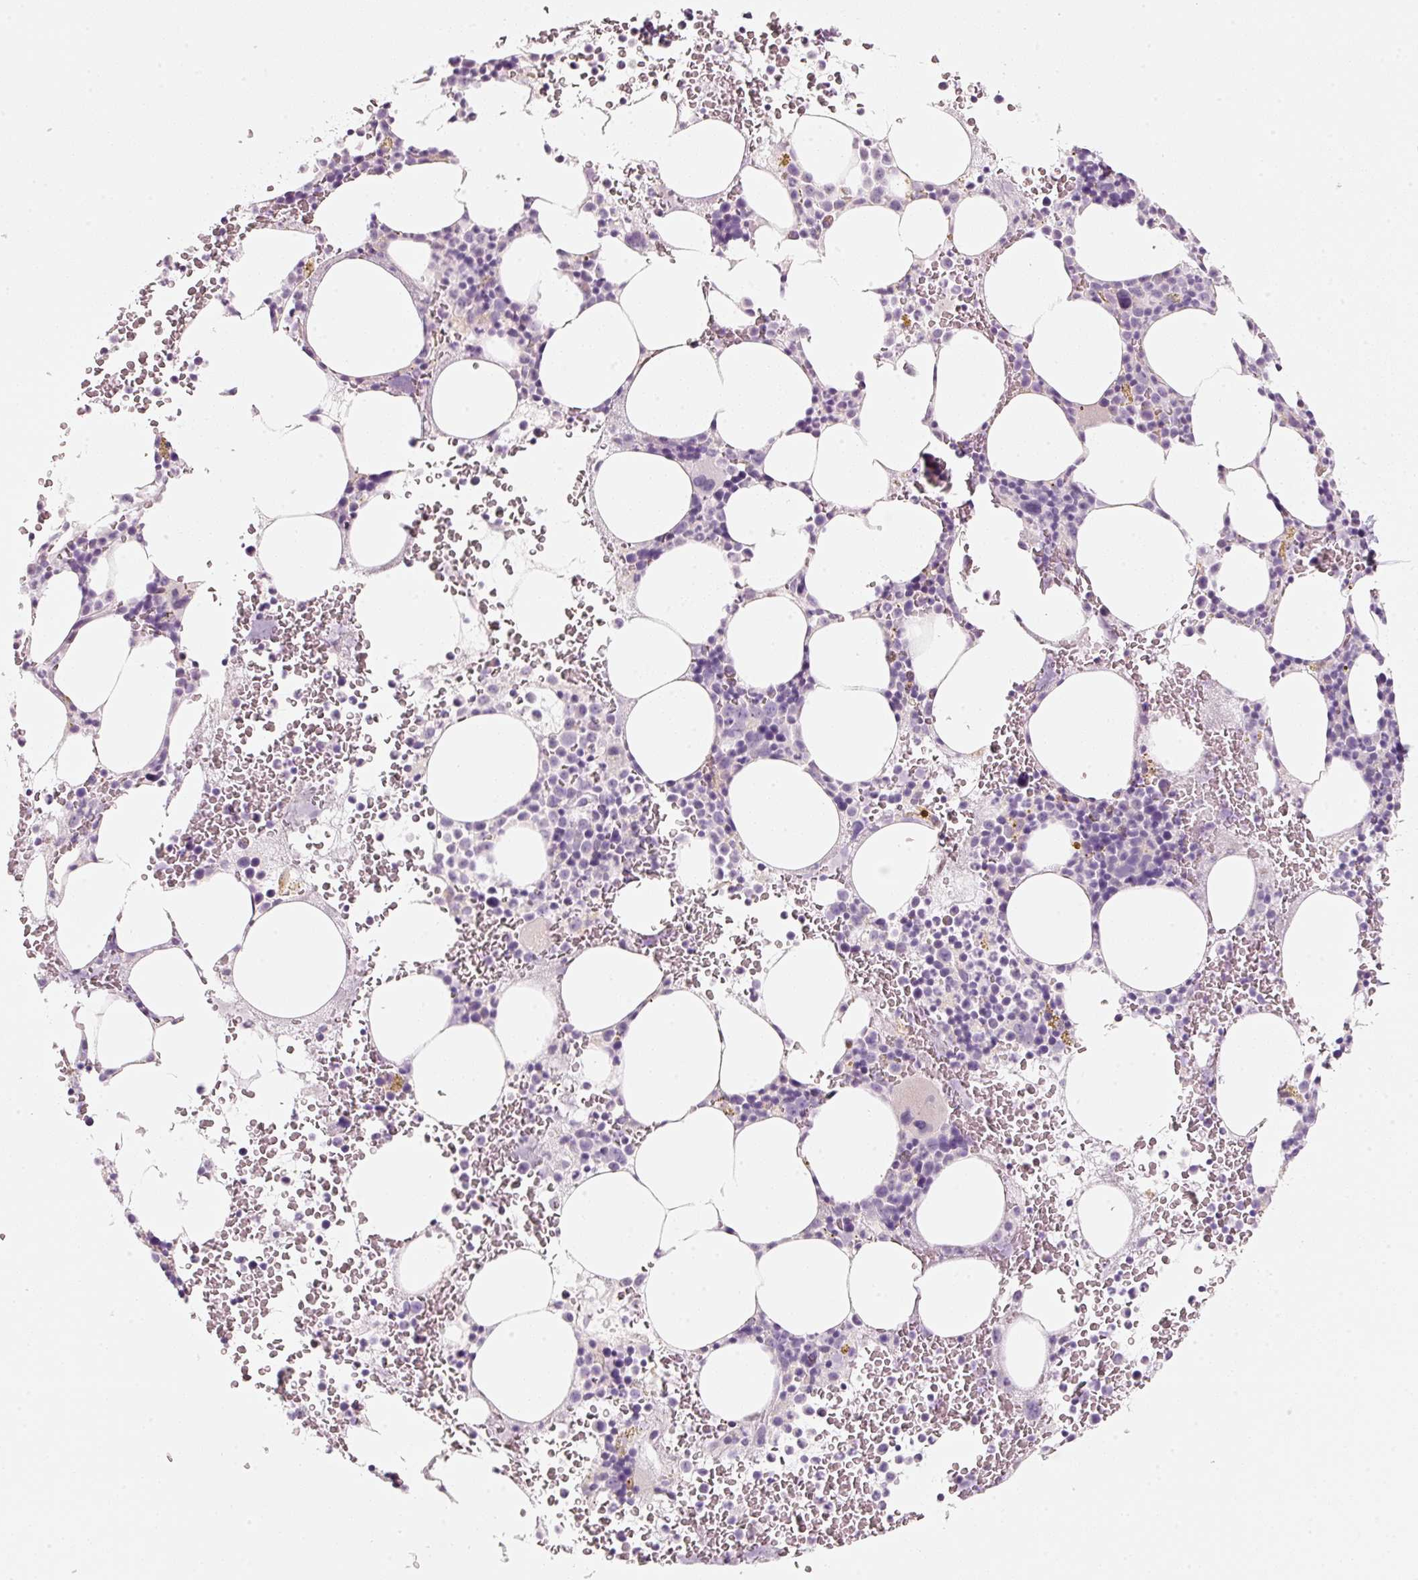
{"staining": {"intensity": "negative", "quantity": "none", "location": "none"}, "tissue": "bone marrow", "cell_type": "Hematopoietic cells", "image_type": "normal", "snomed": [{"axis": "morphology", "description": "Normal tissue, NOS"}, {"axis": "topography", "description": "Bone marrow"}], "caption": "Immunohistochemistry (IHC) image of unremarkable bone marrow: human bone marrow stained with DAB shows no significant protein expression in hematopoietic cells. (Stains: DAB immunohistochemistry (IHC) with hematoxylin counter stain, Microscopy: brightfield microscopy at high magnification).", "gene": "ENSG00000206549", "patient": {"sex": "male", "age": 62}}